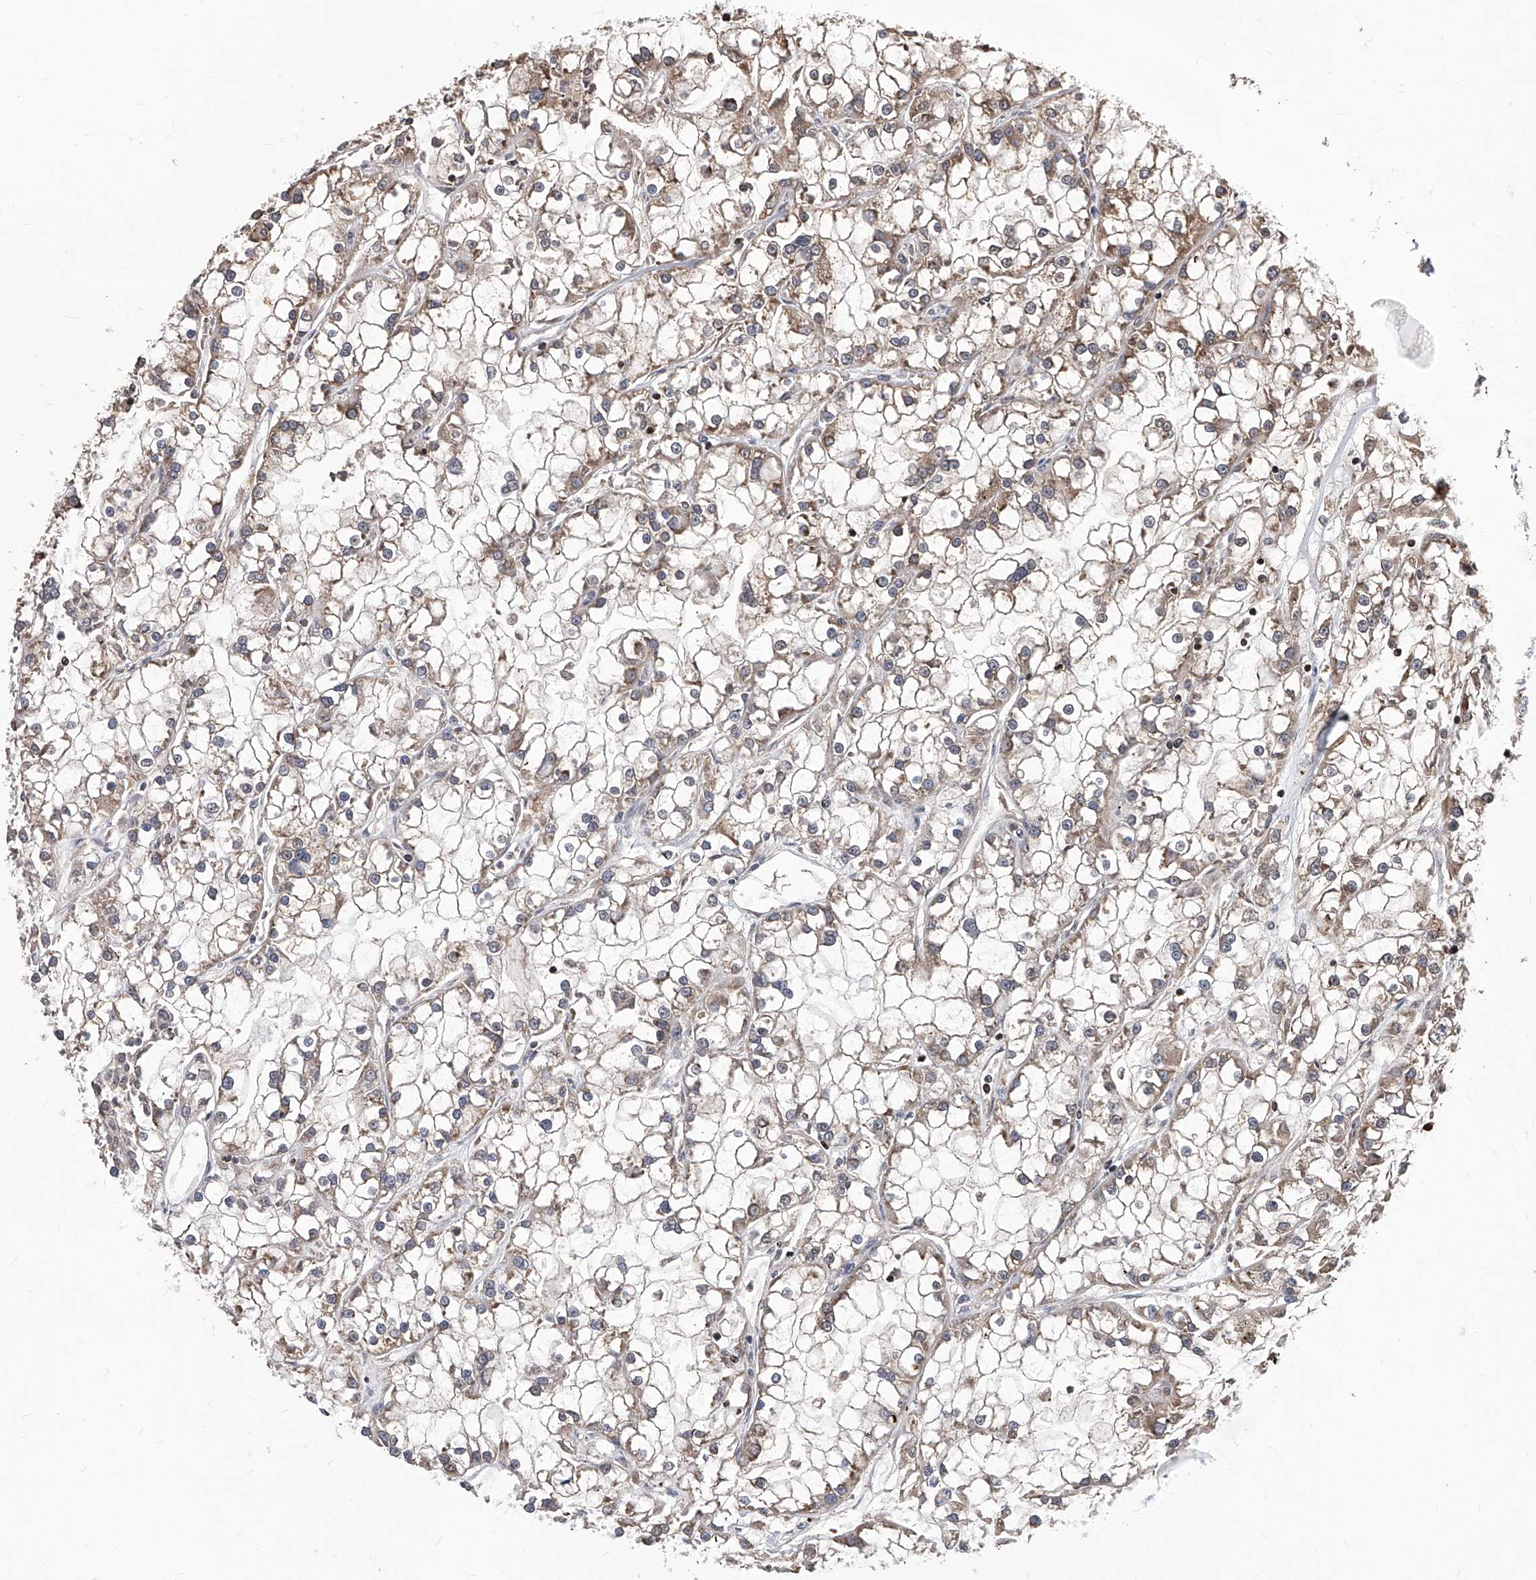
{"staining": {"intensity": "weak", "quantity": "25%-75%", "location": "cytoplasmic/membranous"}, "tissue": "renal cancer", "cell_type": "Tumor cells", "image_type": "cancer", "snomed": [{"axis": "morphology", "description": "Adenocarcinoma, NOS"}, {"axis": "topography", "description": "Kidney"}], "caption": "Immunohistochemistry (IHC) staining of renal cancer, which shows low levels of weak cytoplasmic/membranous expression in approximately 25%-75% of tumor cells indicating weak cytoplasmic/membranous protein staining. The staining was performed using DAB (3,3'-diaminobenzidine) (brown) for protein detection and nuclei were counterstained in hematoxylin (blue).", "gene": "ID1", "patient": {"sex": "female", "age": 52}}